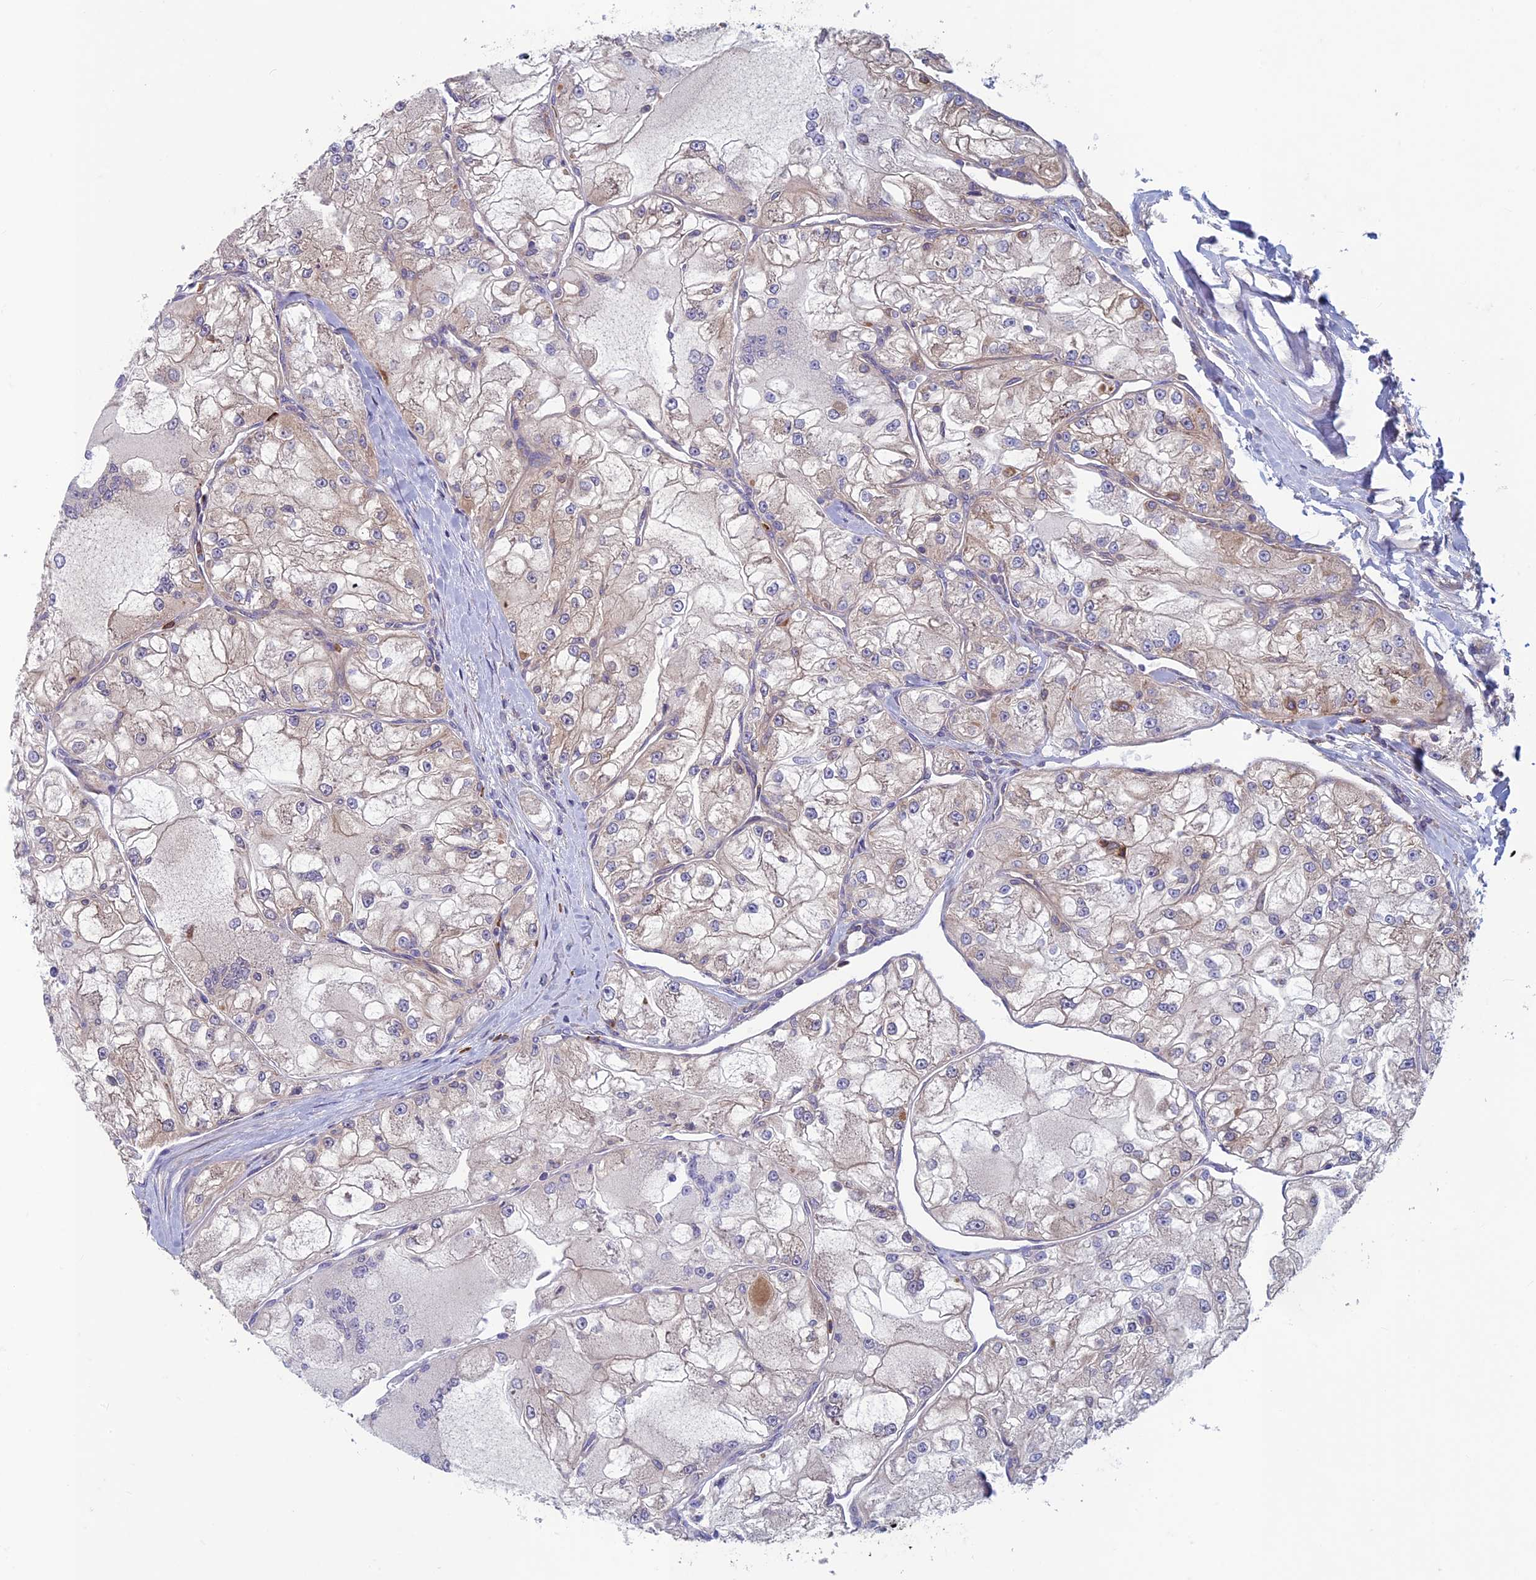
{"staining": {"intensity": "negative", "quantity": "none", "location": "none"}, "tissue": "renal cancer", "cell_type": "Tumor cells", "image_type": "cancer", "snomed": [{"axis": "morphology", "description": "Adenocarcinoma, NOS"}, {"axis": "topography", "description": "Kidney"}], "caption": "IHC image of renal cancer stained for a protein (brown), which demonstrates no staining in tumor cells.", "gene": "DNM1L", "patient": {"sex": "female", "age": 72}}